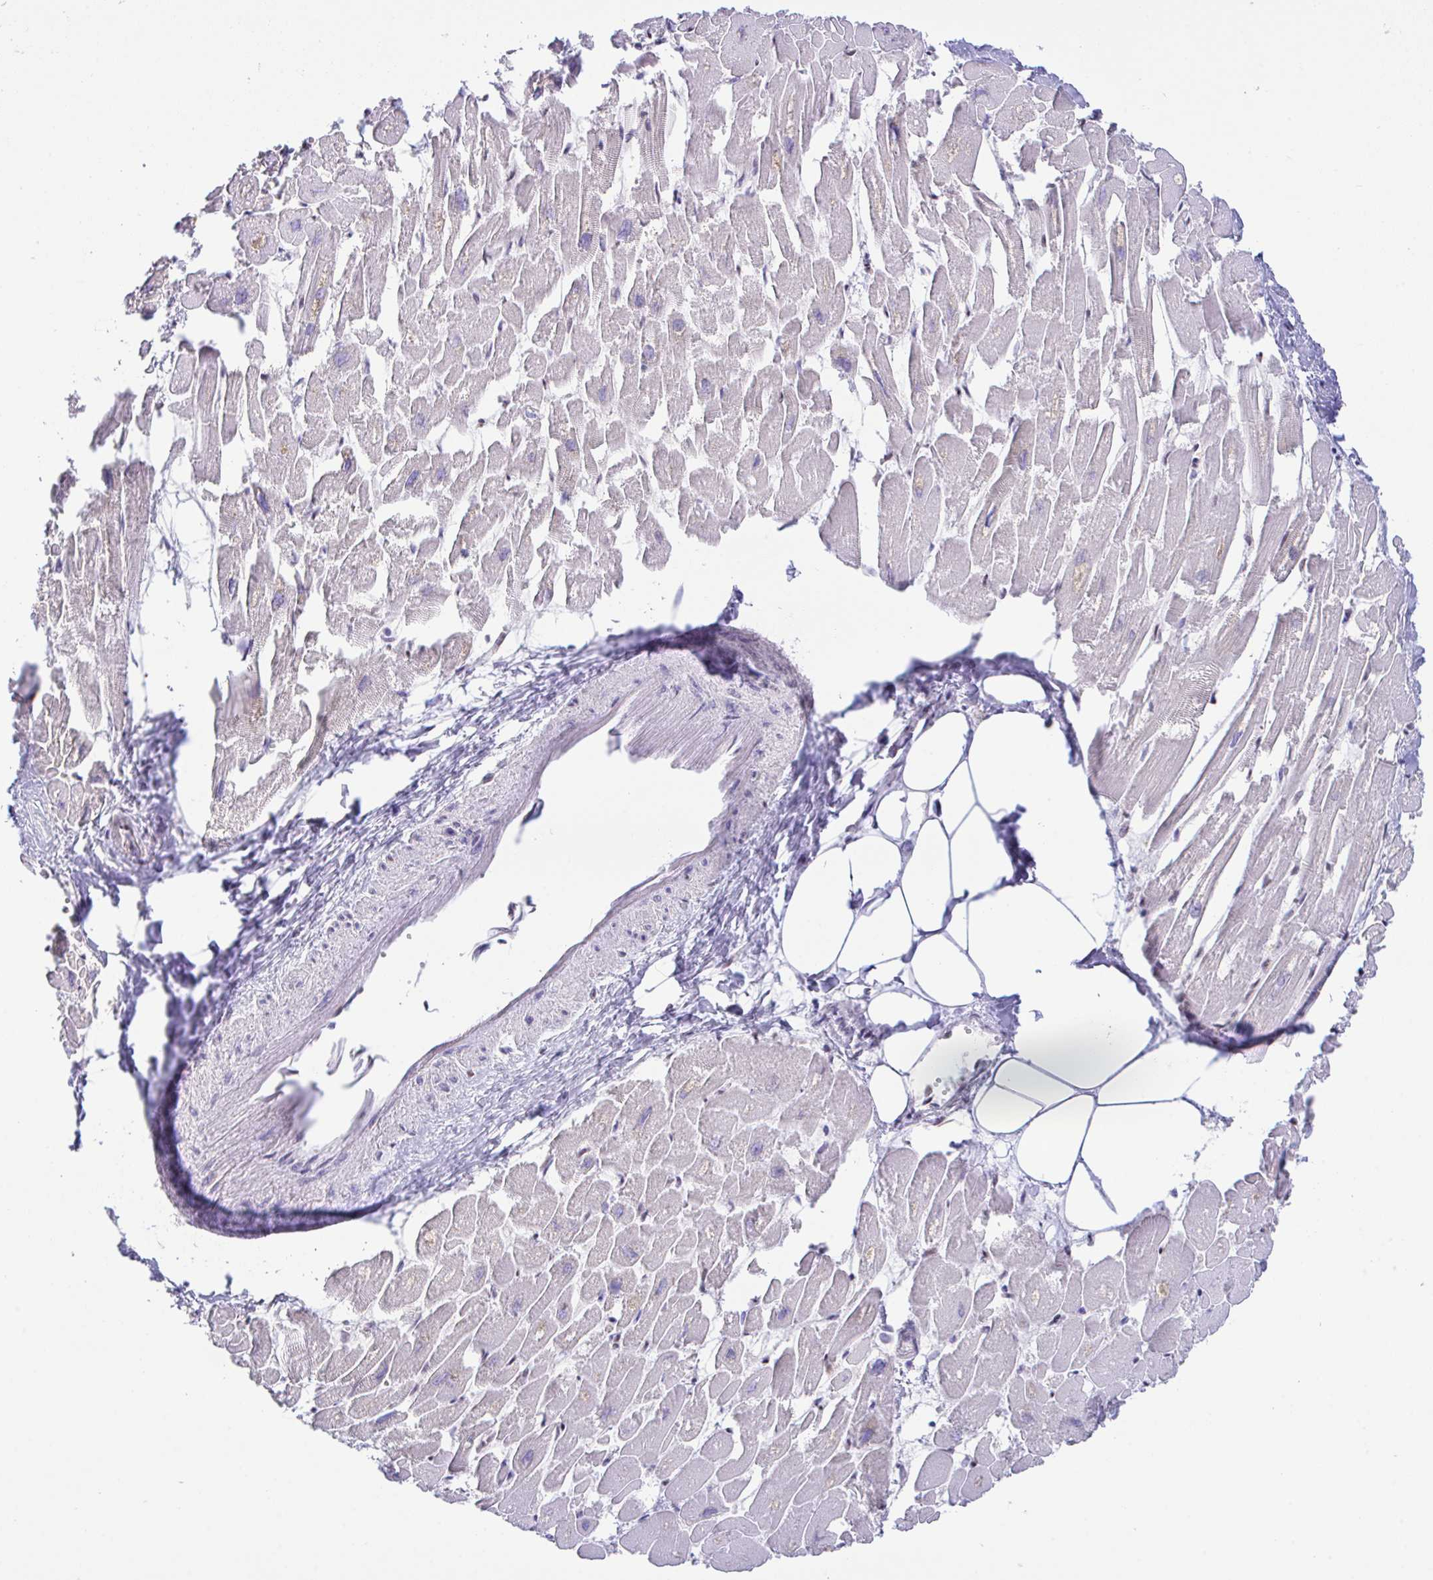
{"staining": {"intensity": "weak", "quantity": "25%-75%", "location": "nuclear"}, "tissue": "heart muscle", "cell_type": "Cardiomyocytes", "image_type": "normal", "snomed": [{"axis": "morphology", "description": "Normal tissue, NOS"}, {"axis": "topography", "description": "Heart"}], "caption": "Heart muscle stained with a brown dye exhibits weak nuclear positive staining in about 25%-75% of cardiomyocytes.", "gene": "OR6K3", "patient": {"sex": "male", "age": 54}}